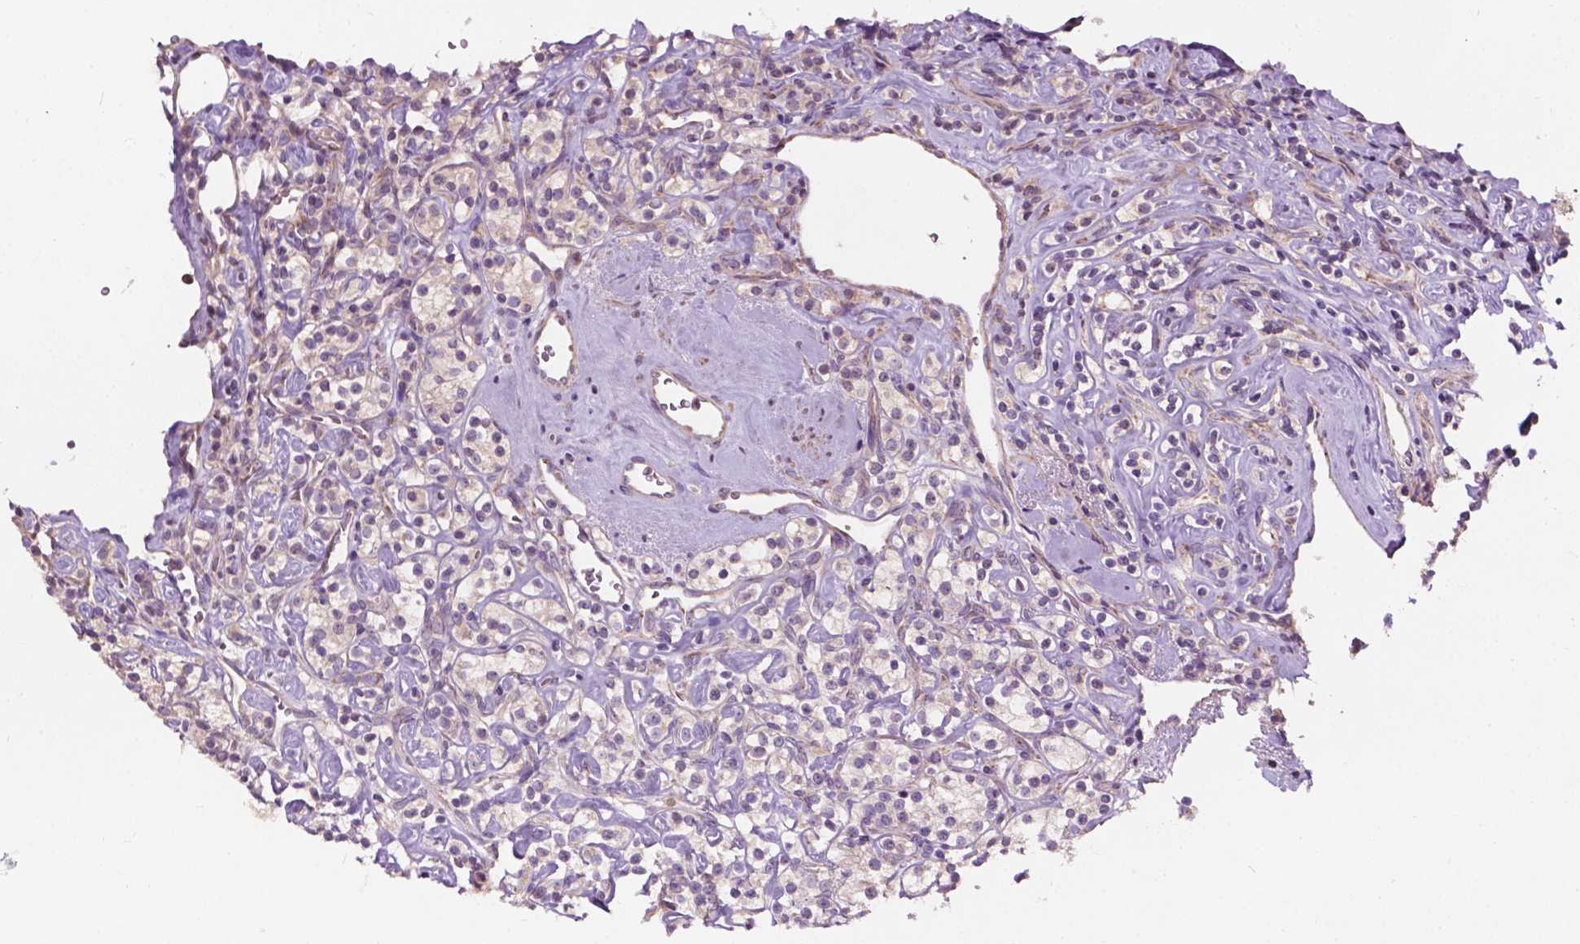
{"staining": {"intensity": "weak", "quantity": "<25%", "location": "cytoplasmic/membranous"}, "tissue": "renal cancer", "cell_type": "Tumor cells", "image_type": "cancer", "snomed": [{"axis": "morphology", "description": "Adenocarcinoma, NOS"}, {"axis": "topography", "description": "Kidney"}], "caption": "Immunohistochemistry image of neoplastic tissue: human adenocarcinoma (renal) stained with DAB exhibits no significant protein expression in tumor cells.", "gene": "NDUFA10", "patient": {"sex": "male", "age": 77}}